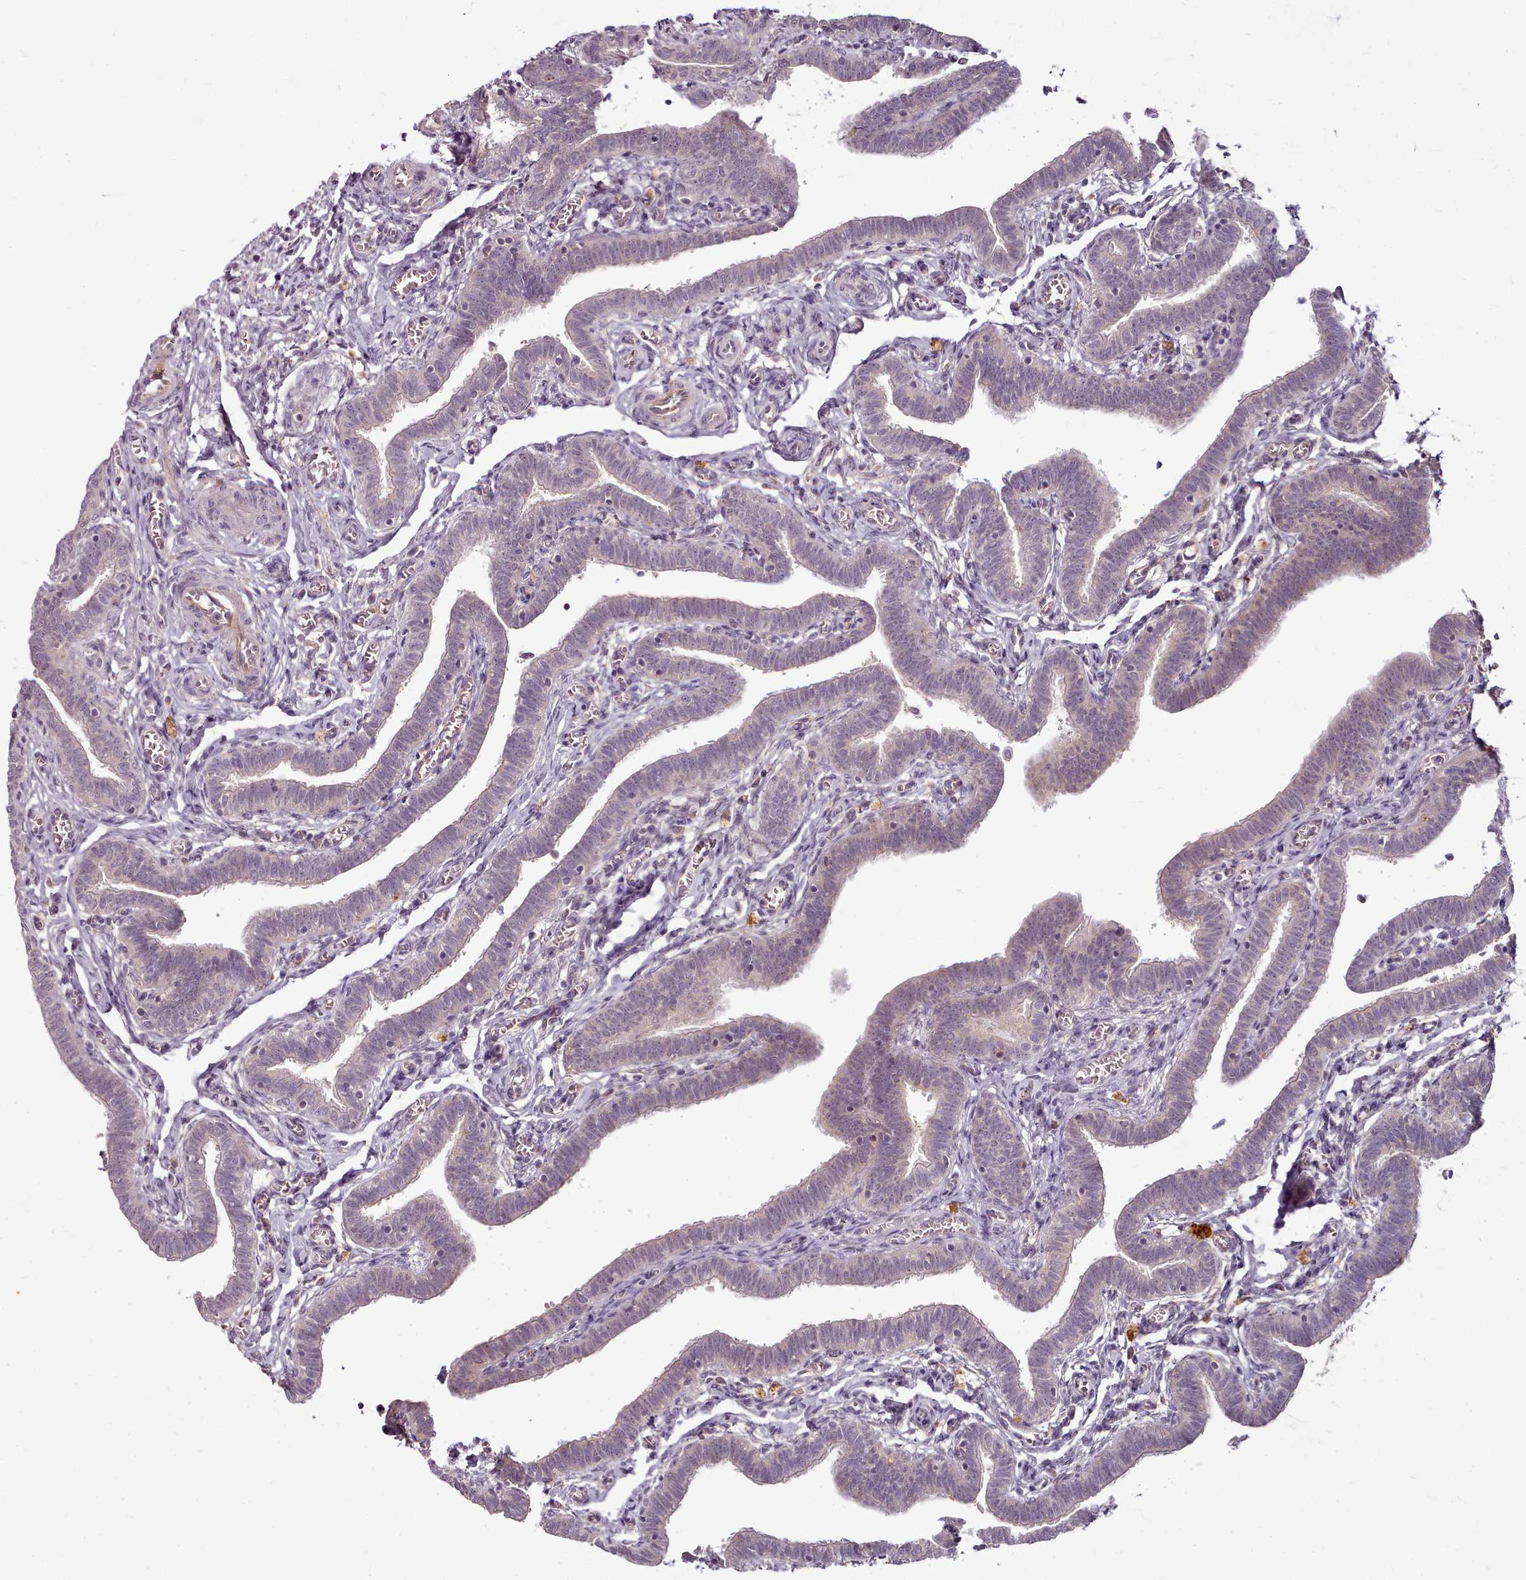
{"staining": {"intensity": "weak", "quantity": "<25%", "location": "cytoplasmic/membranous"}, "tissue": "fallopian tube", "cell_type": "Glandular cells", "image_type": "normal", "snomed": [{"axis": "morphology", "description": "Normal tissue, NOS"}, {"axis": "topography", "description": "Fallopian tube"}], "caption": "Immunohistochemistry micrograph of normal fallopian tube: human fallopian tube stained with DAB (3,3'-diaminobenzidine) displays no significant protein staining in glandular cells.", "gene": "C1QTNF5", "patient": {"sex": "female", "age": 36}}